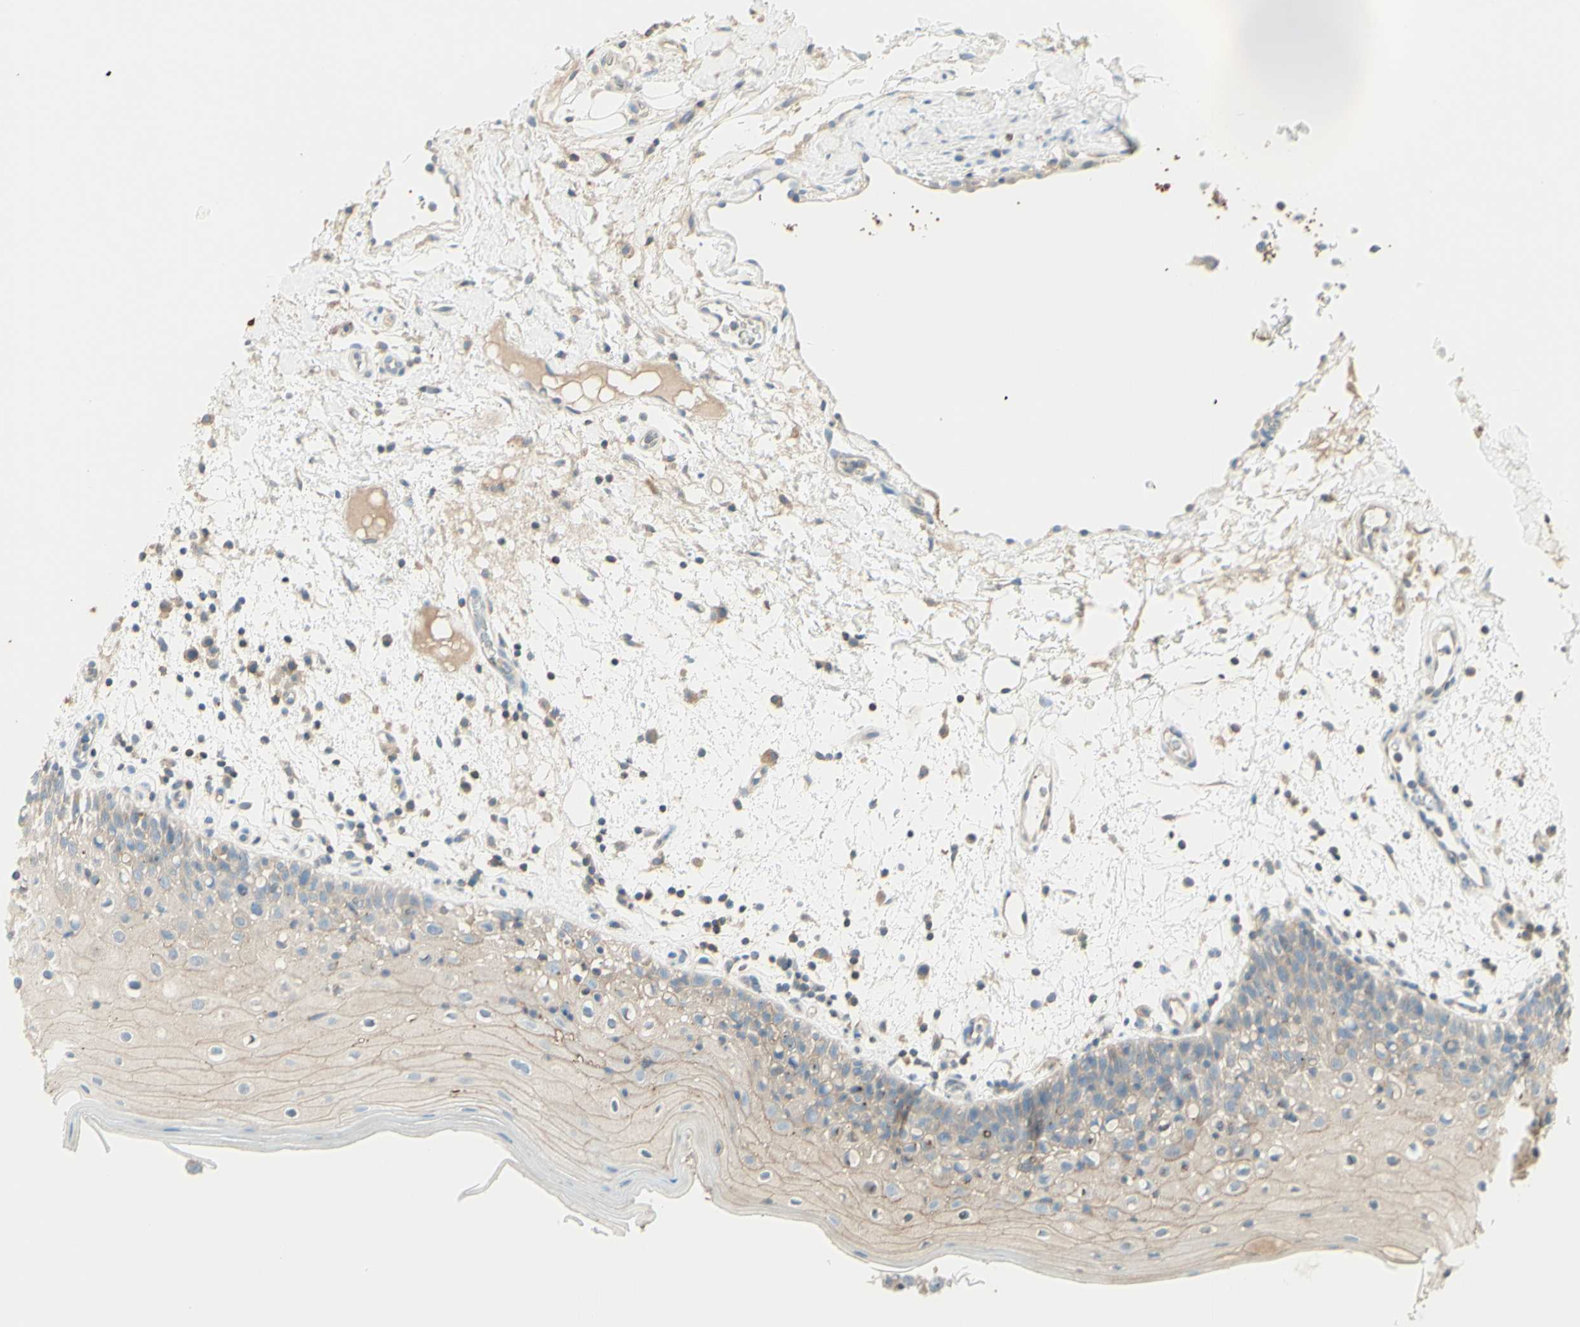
{"staining": {"intensity": "weak", "quantity": "25%-75%", "location": "cytoplasmic/membranous"}, "tissue": "oral mucosa", "cell_type": "Squamous epithelial cells", "image_type": "normal", "snomed": [{"axis": "morphology", "description": "Normal tissue, NOS"}, {"axis": "morphology", "description": "Squamous cell carcinoma, NOS"}, {"axis": "topography", "description": "Skeletal muscle"}, {"axis": "topography", "description": "Oral tissue"}], "caption": "A high-resolution photomicrograph shows immunohistochemistry staining of normal oral mucosa, which demonstrates weak cytoplasmic/membranous positivity in about 25%-75% of squamous epithelial cells.", "gene": "MTM1", "patient": {"sex": "male", "age": 71}}